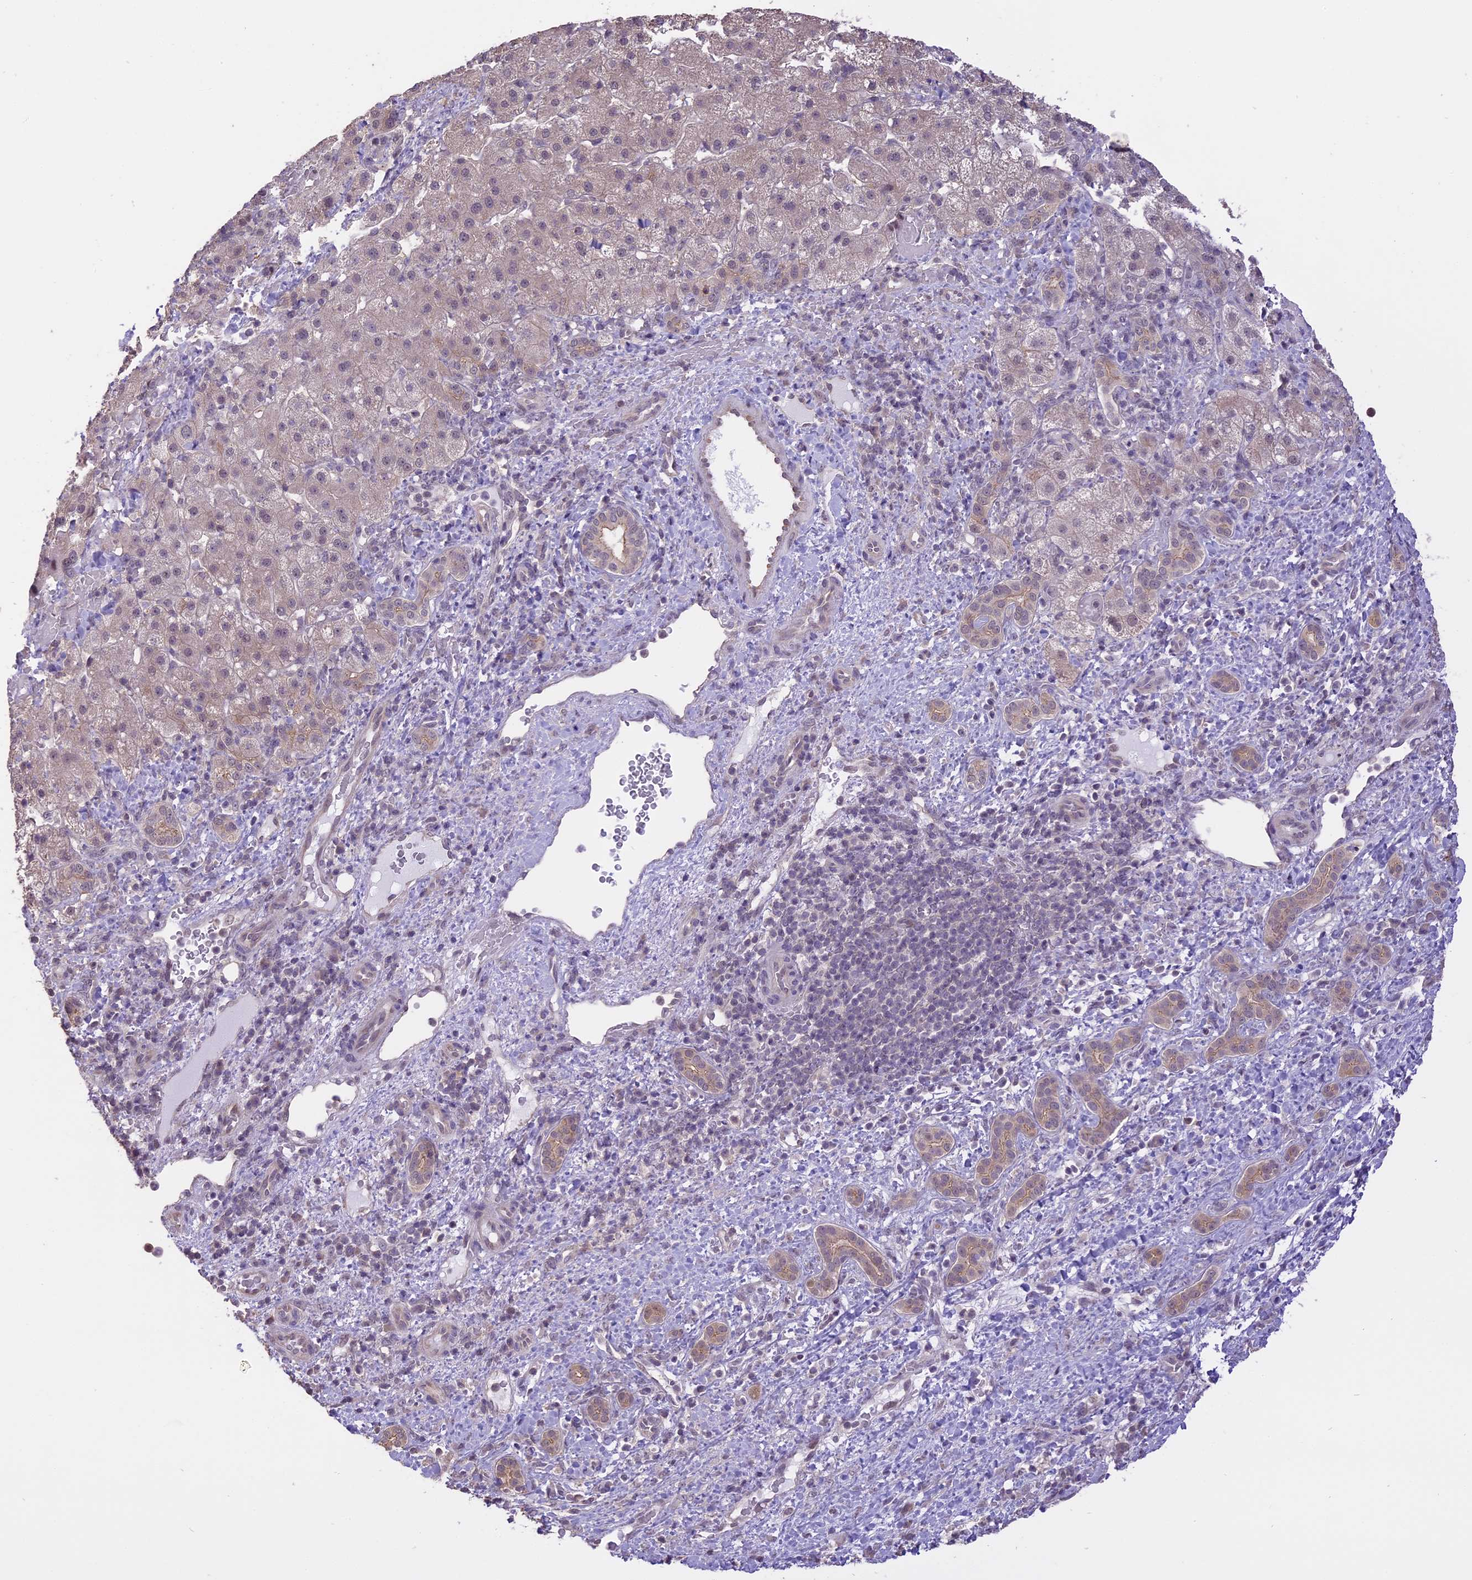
{"staining": {"intensity": "negative", "quantity": "none", "location": "none"}, "tissue": "liver cancer", "cell_type": "Tumor cells", "image_type": "cancer", "snomed": [{"axis": "morphology", "description": "Normal tissue, NOS"}, {"axis": "morphology", "description": "Carcinoma, Hepatocellular, NOS"}, {"axis": "topography", "description": "Liver"}], "caption": "Histopathology image shows no protein positivity in tumor cells of liver hepatocellular carcinoma tissue.", "gene": "TIGD7", "patient": {"sex": "male", "age": 57}}